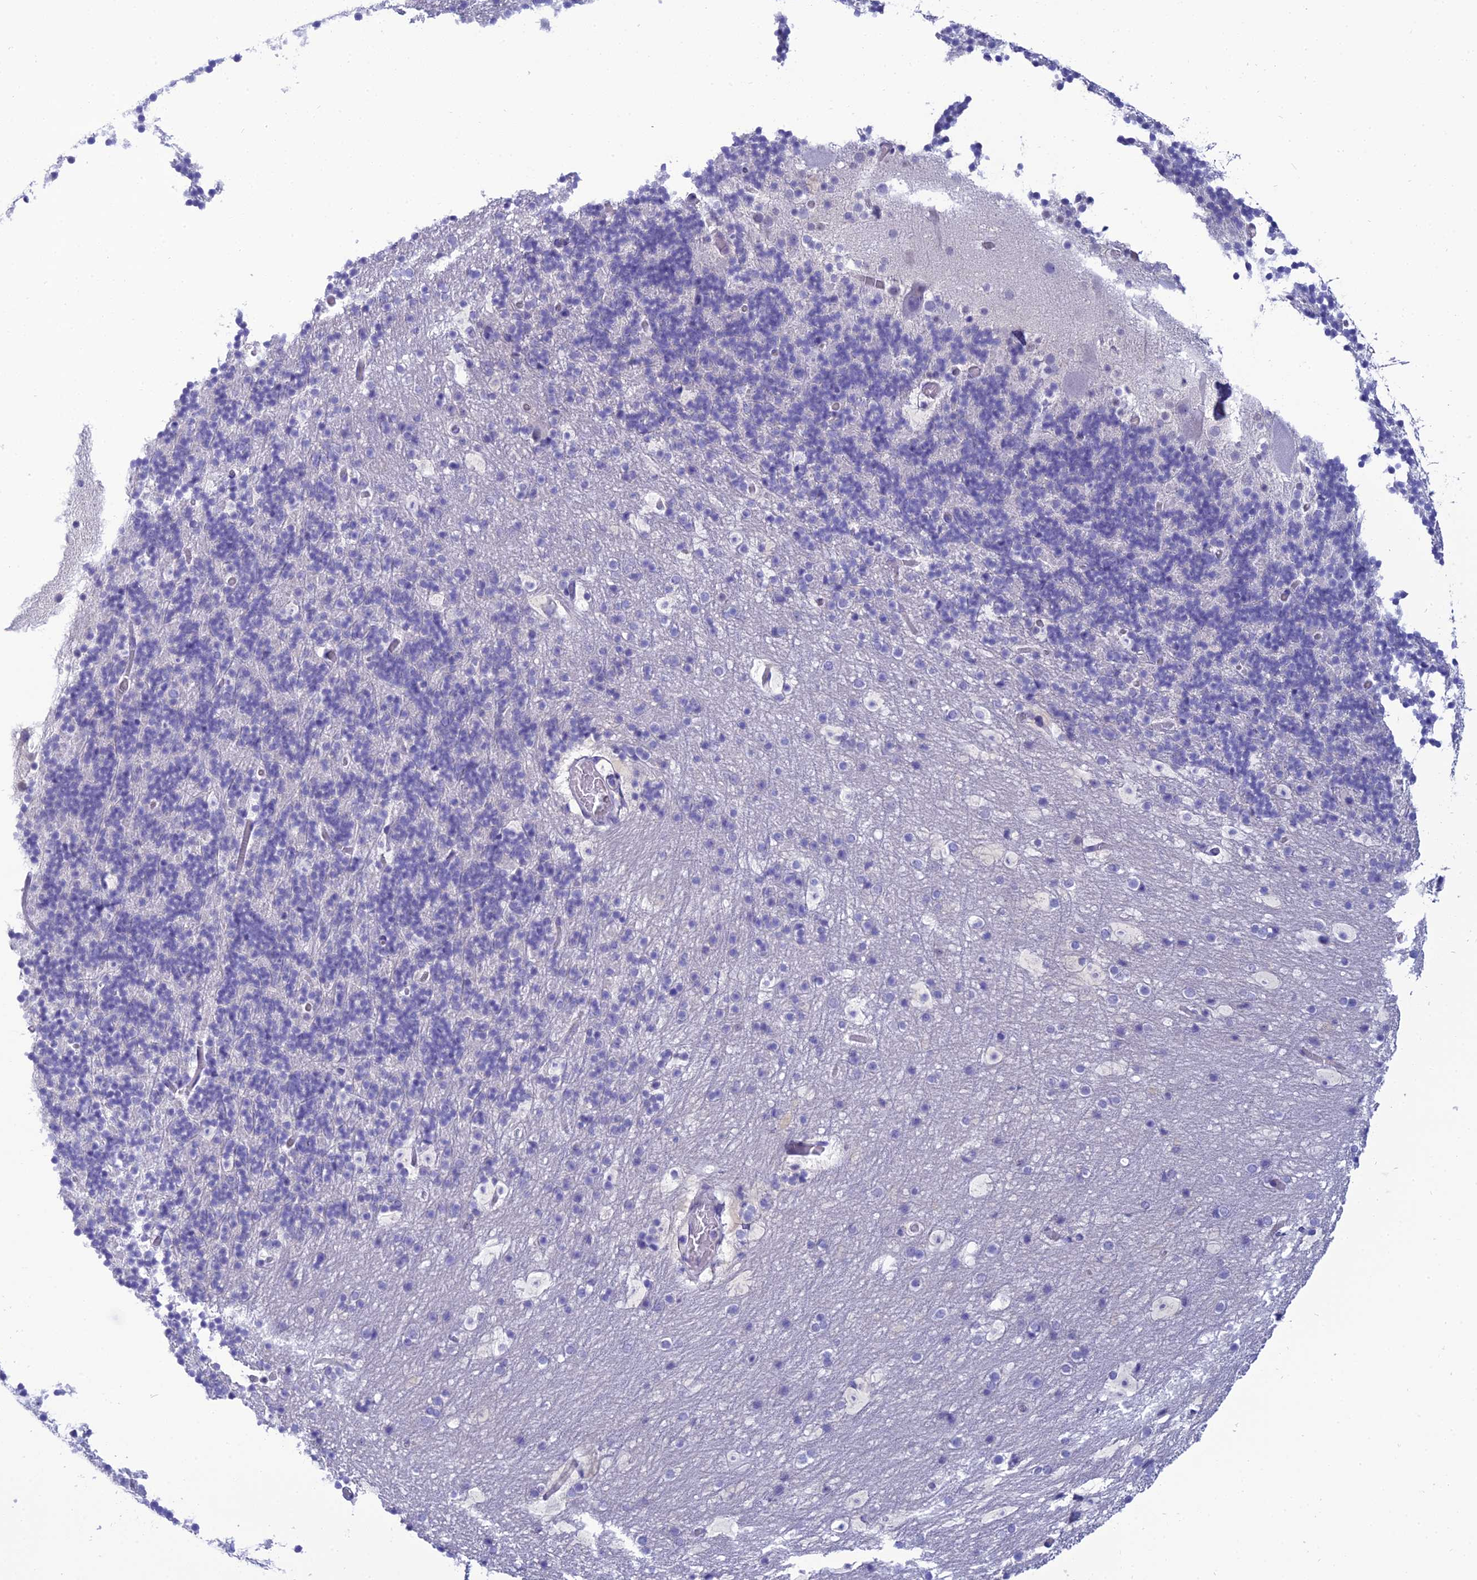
{"staining": {"intensity": "negative", "quantity": "none", "location": "none"}, "tissue": "cerebellum", "cell_type": "Cells in granular layer", "image_type": "normal", "snomed": [{"axis": "morphology", "description": "Normal tissue, NOS"}, {"axis": "topography", "description": "Cerebellum"}], "caption": "Immunohistochemistry (IHC) photomicrograph of benign human cerebellum stained for a protein (brown), which shows no expression in cells in granular layer. Nuclei are stained in blue.", "gene": "GNPNAT1", "patient": {"sex": "male", "age": 57}}